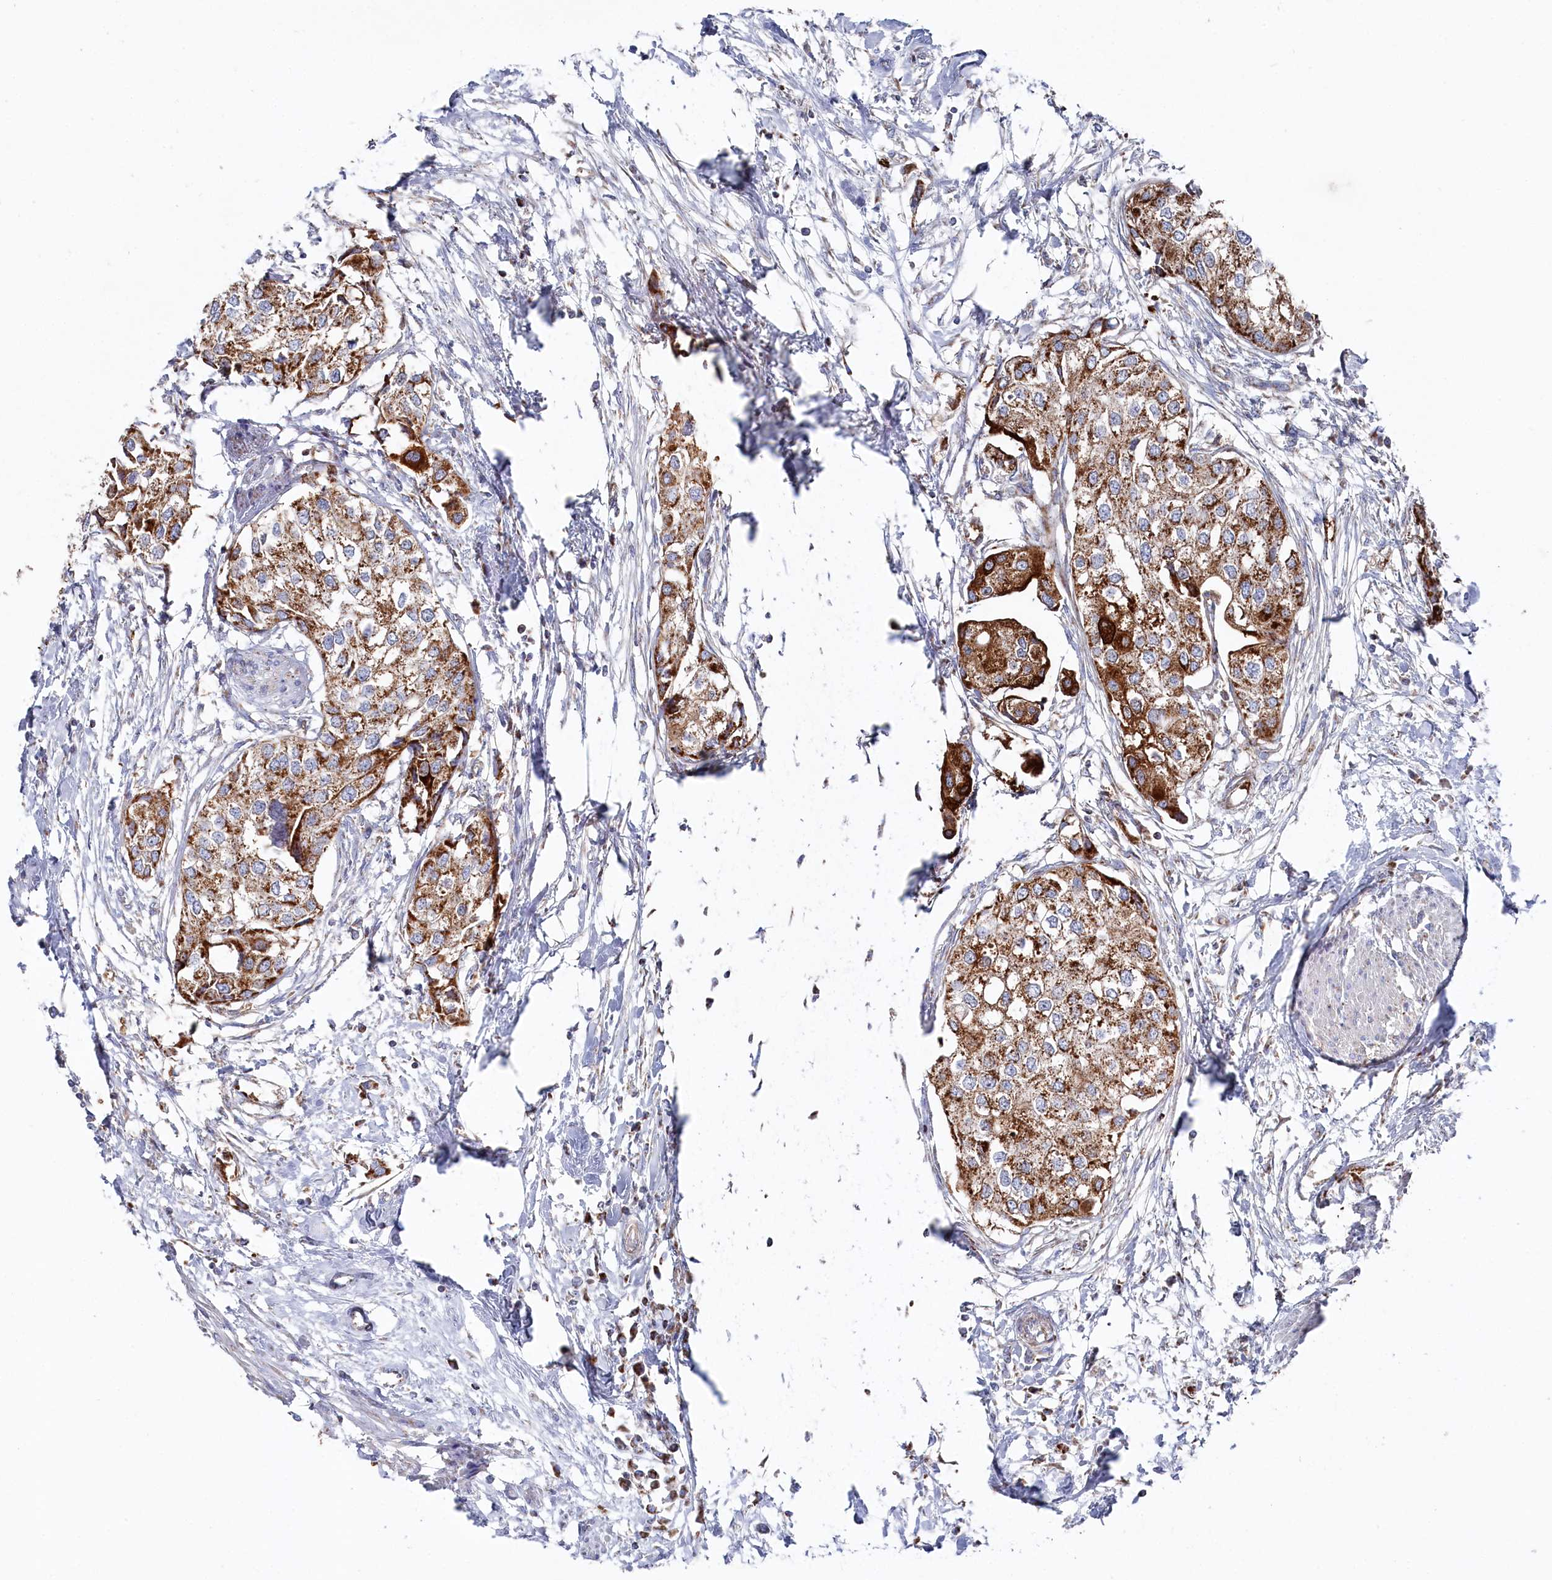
{"staining": {"intensity": "strong", "quantity": ">75%", "location": "cytoplasmic/membranous"}, "tissue": "urothelial cancer", "cell_type": "Tumor cells", "image_type": "cancer", "snomed": [{"axis": "morphology", "description": "Urothelial carcinoma, High grade"}, {"axis": "topography", "description": "Urinary bladder"}], "caption": "Protein expression analysis of human urothelial cancer reveals strong cytoplasmic/membranous positivity in about >75% of tumor cells. (IHC, brightfield microscopy, high magnification).", "gene": "GLS2", "patient": {"sex": "male", "age": 64}}